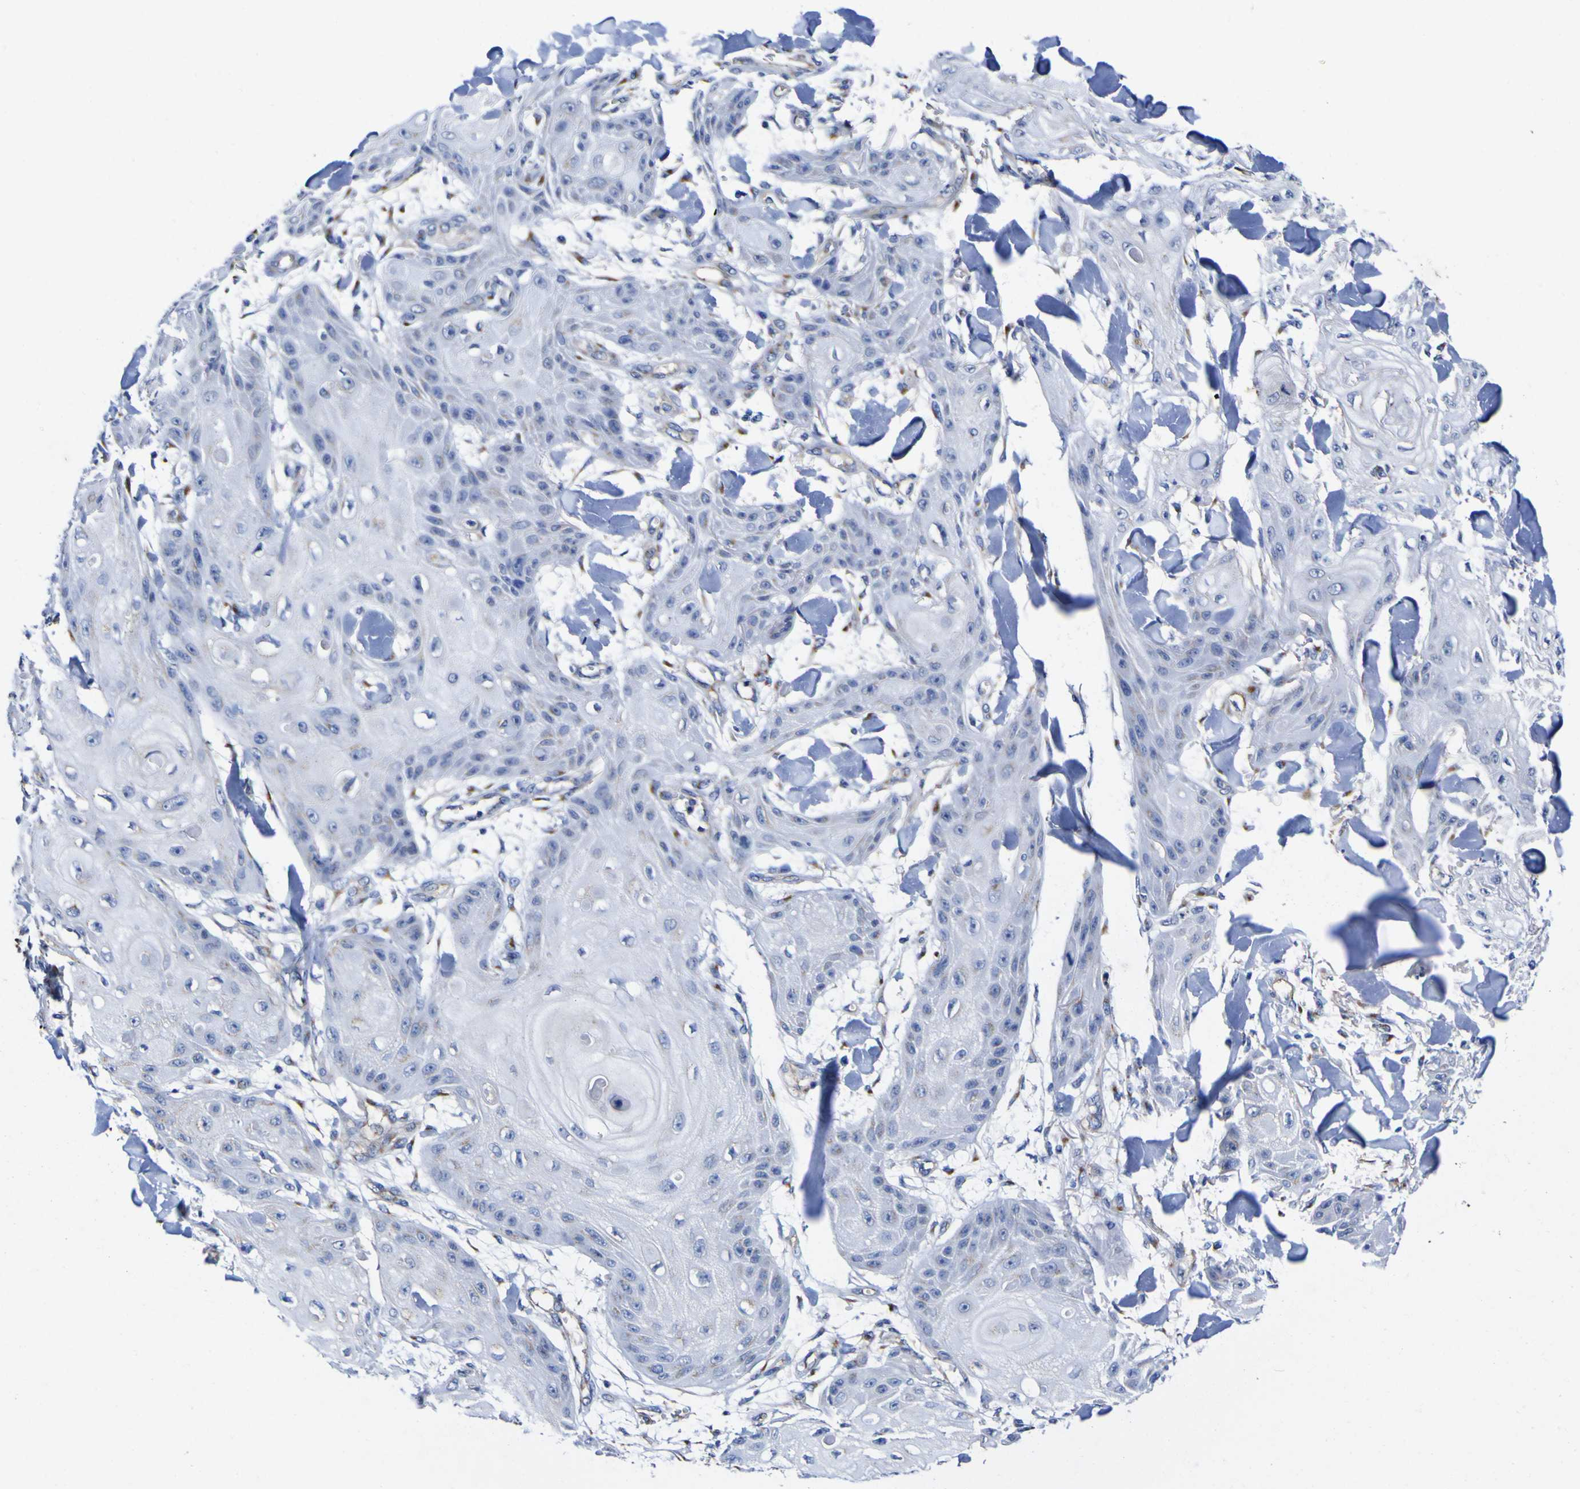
{"staining": {"intensity": "weak", "quantity": "<25%", "location": "cytoplasmic/membranous"}, "tissue": "skin cancer", "cell_type": "Tumor cells", "image_type": "cancer", "snomed": [{"axis": "morphology", "description": "Squamous cell carcinoma, NOS"}, {"axis": "topography", "description": "Skin"}], "caption": "This is an immunohistochemistry photomicrograph of human skin cancer (squamous cell carcinoma). There is no staining in tumor cells.", "gene": "GOLM1", "patient": {"sex": "male", "age": 74}}